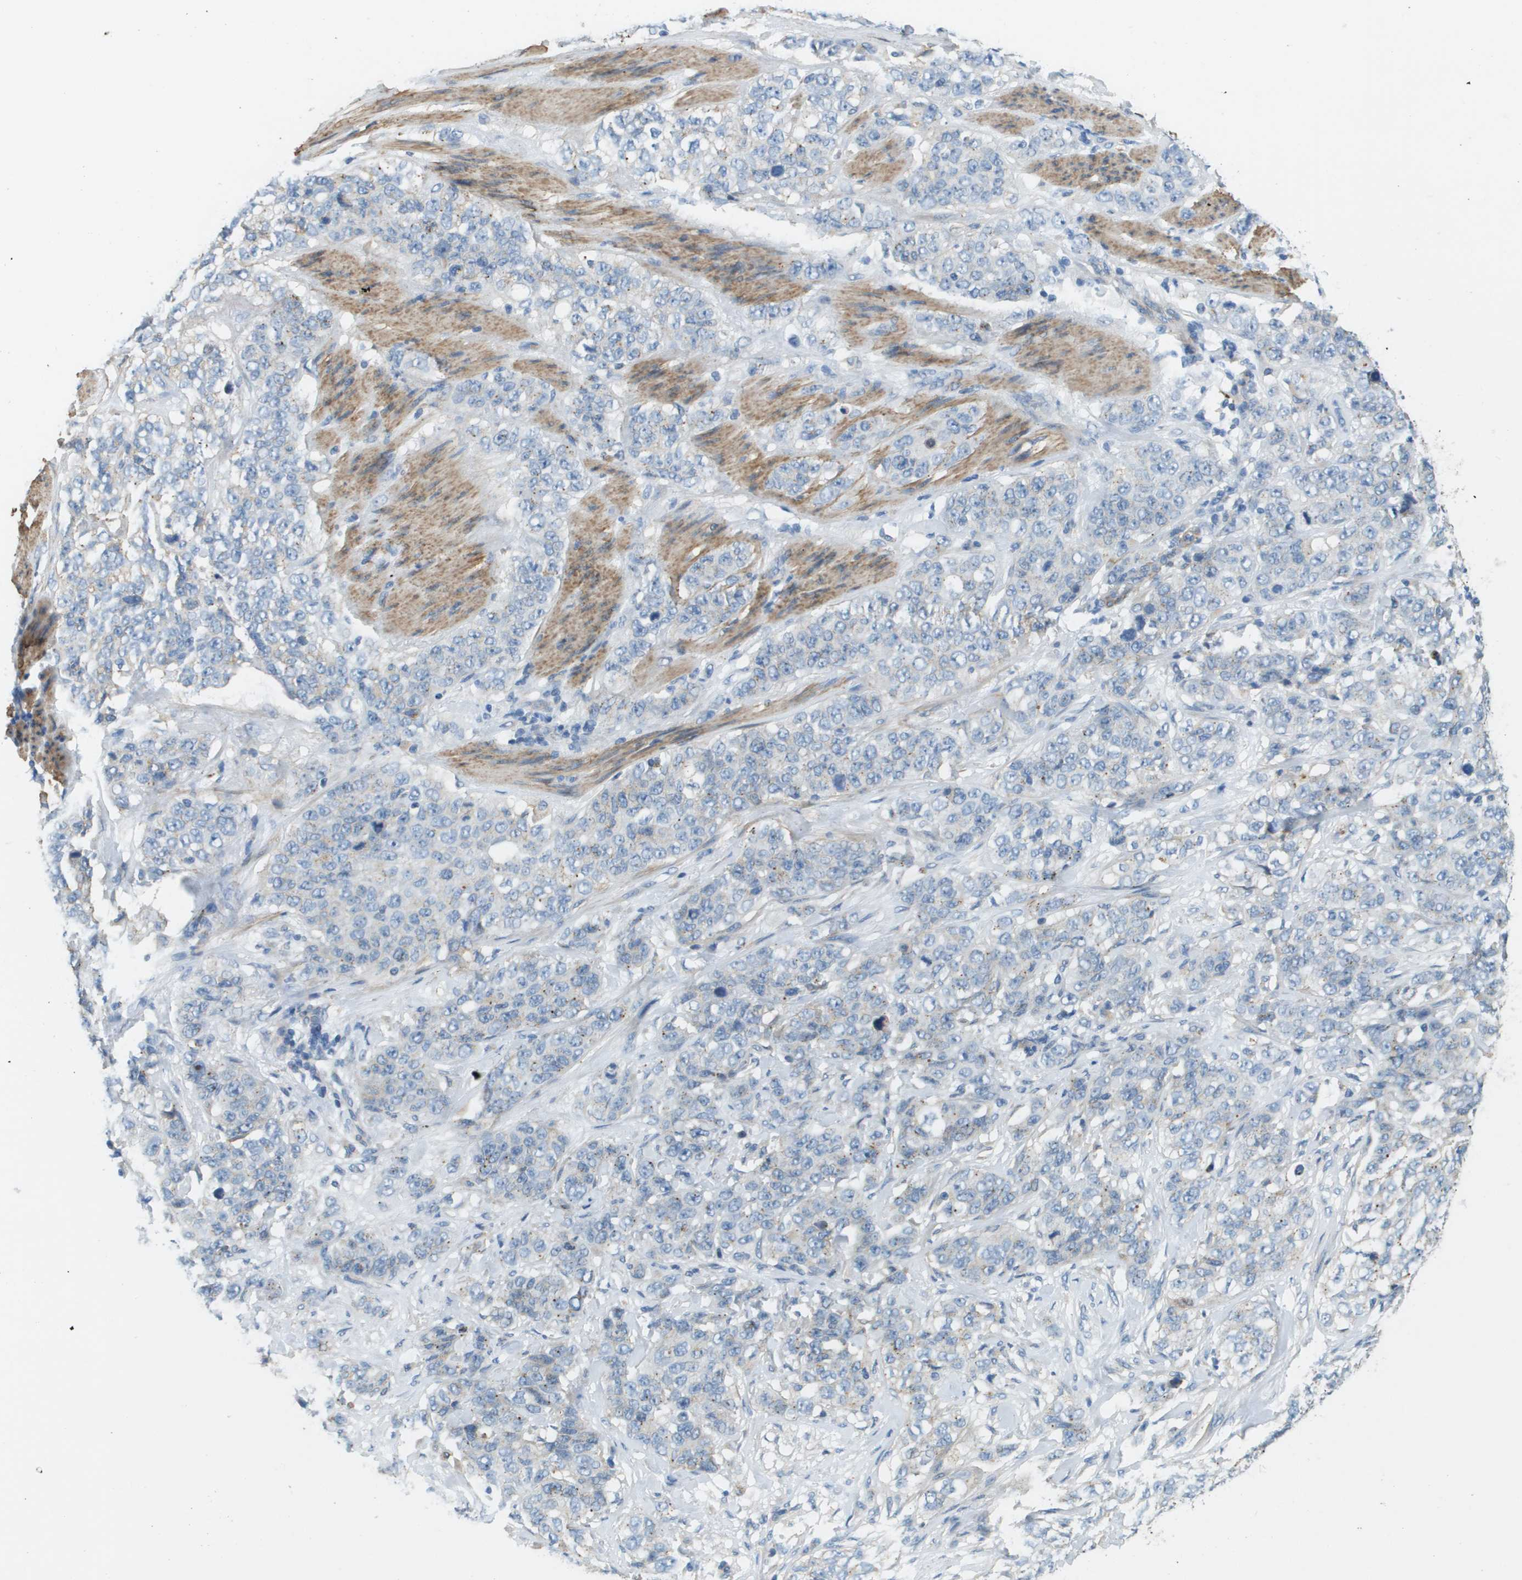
{"staining": {"intensity": "negative", "quantity": "none", "location": "none"}, "tissue": "stomach cancer", "cell_type": "Tumor cells", "image_type": "cancer", "snomed": [{"axis": "morphology", "description": "Adenocarcinoma, NOS"}, {"axis": "topography", "description": "Stomach"}], "caption": "Stomach cancer (adenocarcinoma) was stained to show a protein in brown. There is no significant staining in tumor cells. (Stains: DAB immunohistochemistry (IHC) with hematoxylin counter stain, Microscopy: brightfield microscopy at high magnification).", "gene": "MYH11", "patient": {"sex": "male", "age": 48}}